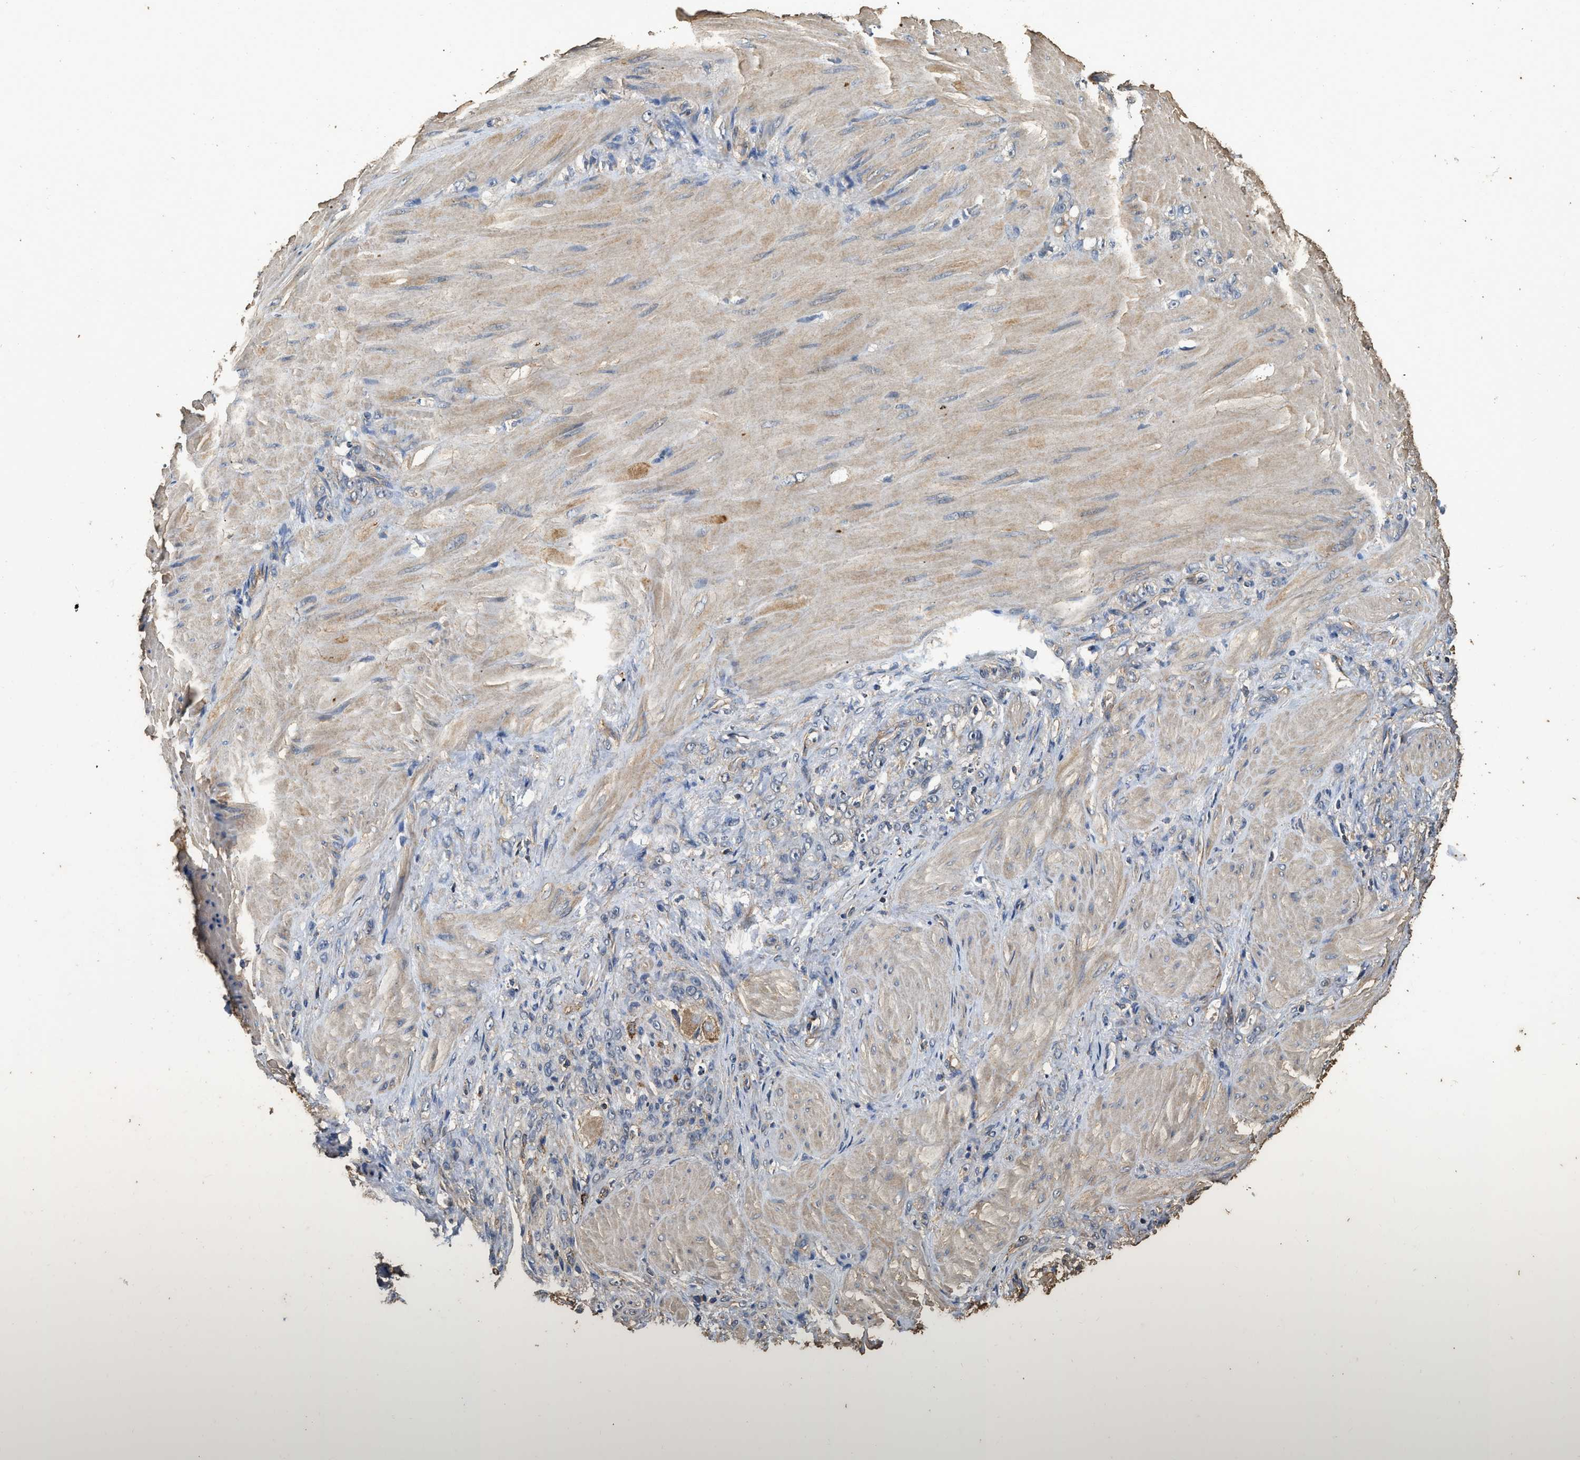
{"staining": {"intensity": "negative", "quantity": "none", "location": "none"}, "tissue": "stomach cancer", "cell_type": "Tumor cells", "image_type": "cancer", "snomed": [{"axis": "morphology", "description": "Normal tissue, NOS"}, {"axis": "morphology", "description": "Adenocarcinoma, NOS"}, {"axis": "topography", "description": "Stomach"}], "caption": "The IHC image has no significant expression in tumor cells of adenocarcinoma (stomach) tissue.", "gene": "MIB1", "patient": {"sex": "male", "age": 82}}